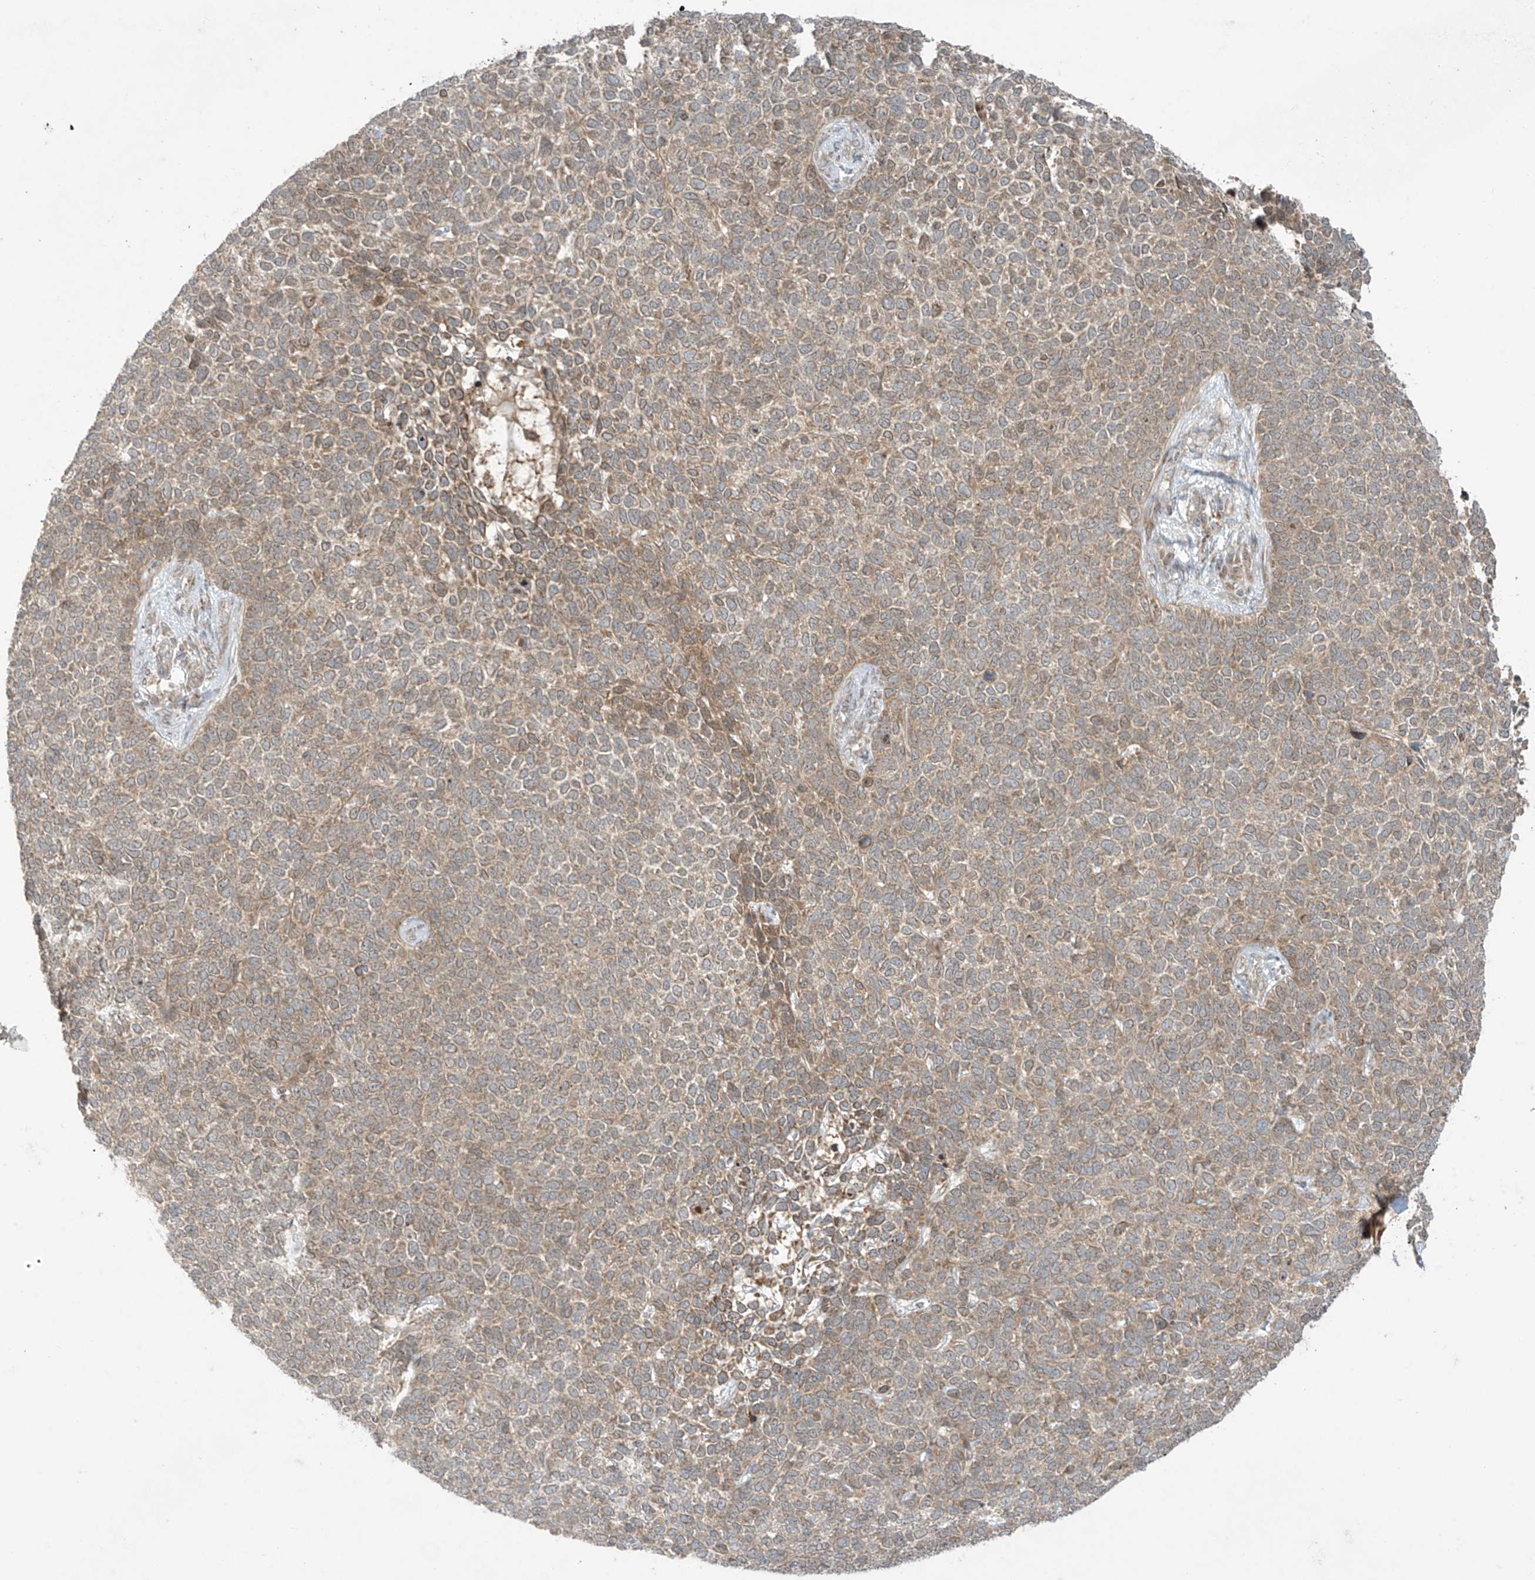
{"staining": {"intensity": "weak", "quantity": ">75%", "location": "cytoplasmic/membranous"}, "tissue": "skin cancer", "cell_type": "Tumor cells", "image_type": "cancer", "snomed": [{"axis": "morphology", "description": "Basal cell carcinoma"}, {"axis": "topography", "description": "Skin"}], "caption": "A micrograph of human basal cell carcinoma (skin) stained for a protein displays weak cytoplasmic/membranous brown staining in tumor cells. The staining is performed using DAB brown chromogen to label protein expression. The nuclei are counter-stained blue using hematoxylin.", "gene": "PPAT", "patient": {"sex": "female", "age": 84}}